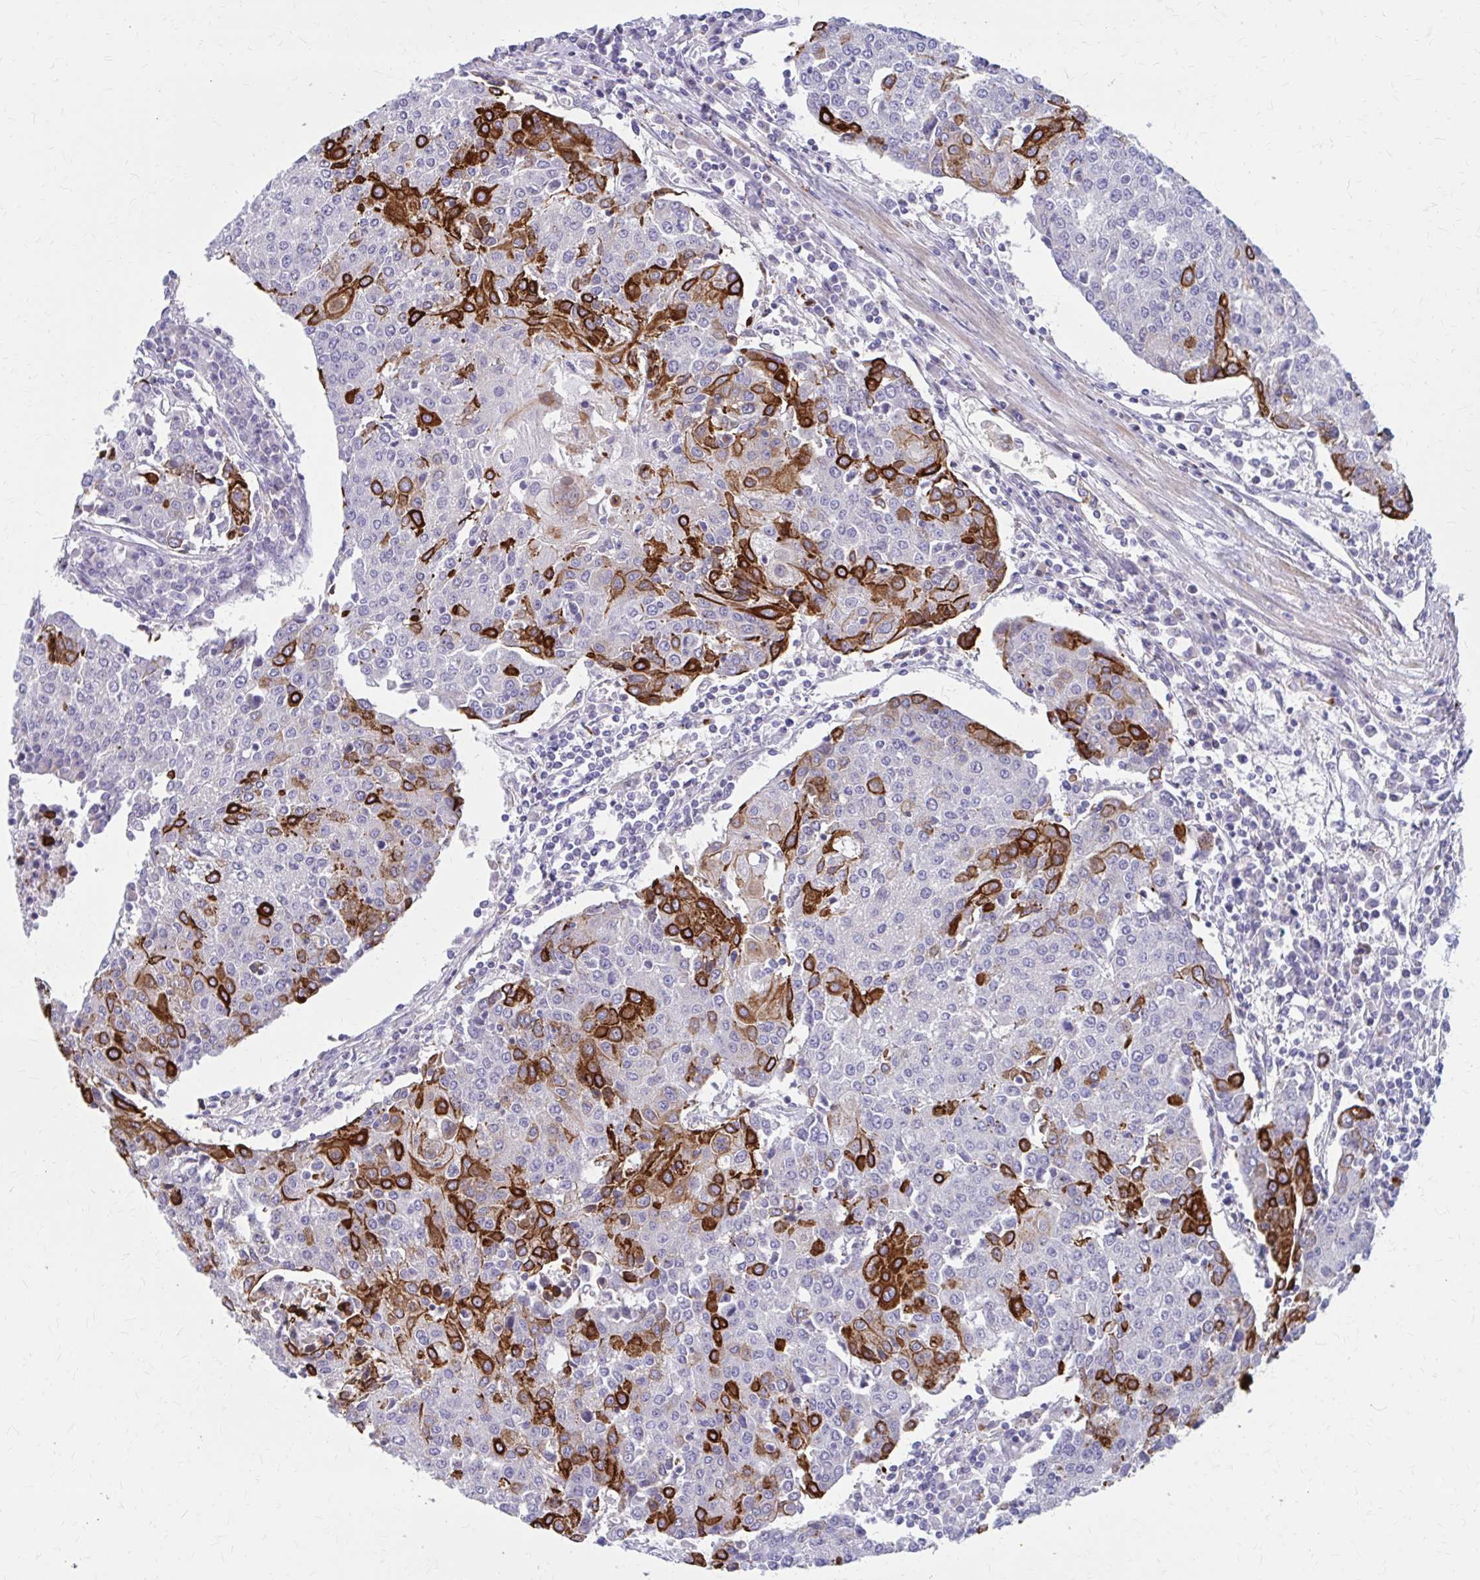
{"staining": {"intensity": "strong", "quantity": "<25%", "location": "cytoplasmic/membranous"}, "tissue": "urothelial cancer", "cell_type": "Tumor cells", "image_type": "cancer", "snomed": [{"axis": "morphology", "description": "Urothelial carcinoma, High grade"}, {"axis": "topography", "description": "Urinary bladder"}], "caption": "Protein staining of urothelial carcinoma (high-grade) tissue displays strong cytoplasmic/membranous staining in approximately <25% of tumor cells.", "gene": "GLYATL2", "patient": {"sex": "female", "age": 85}}